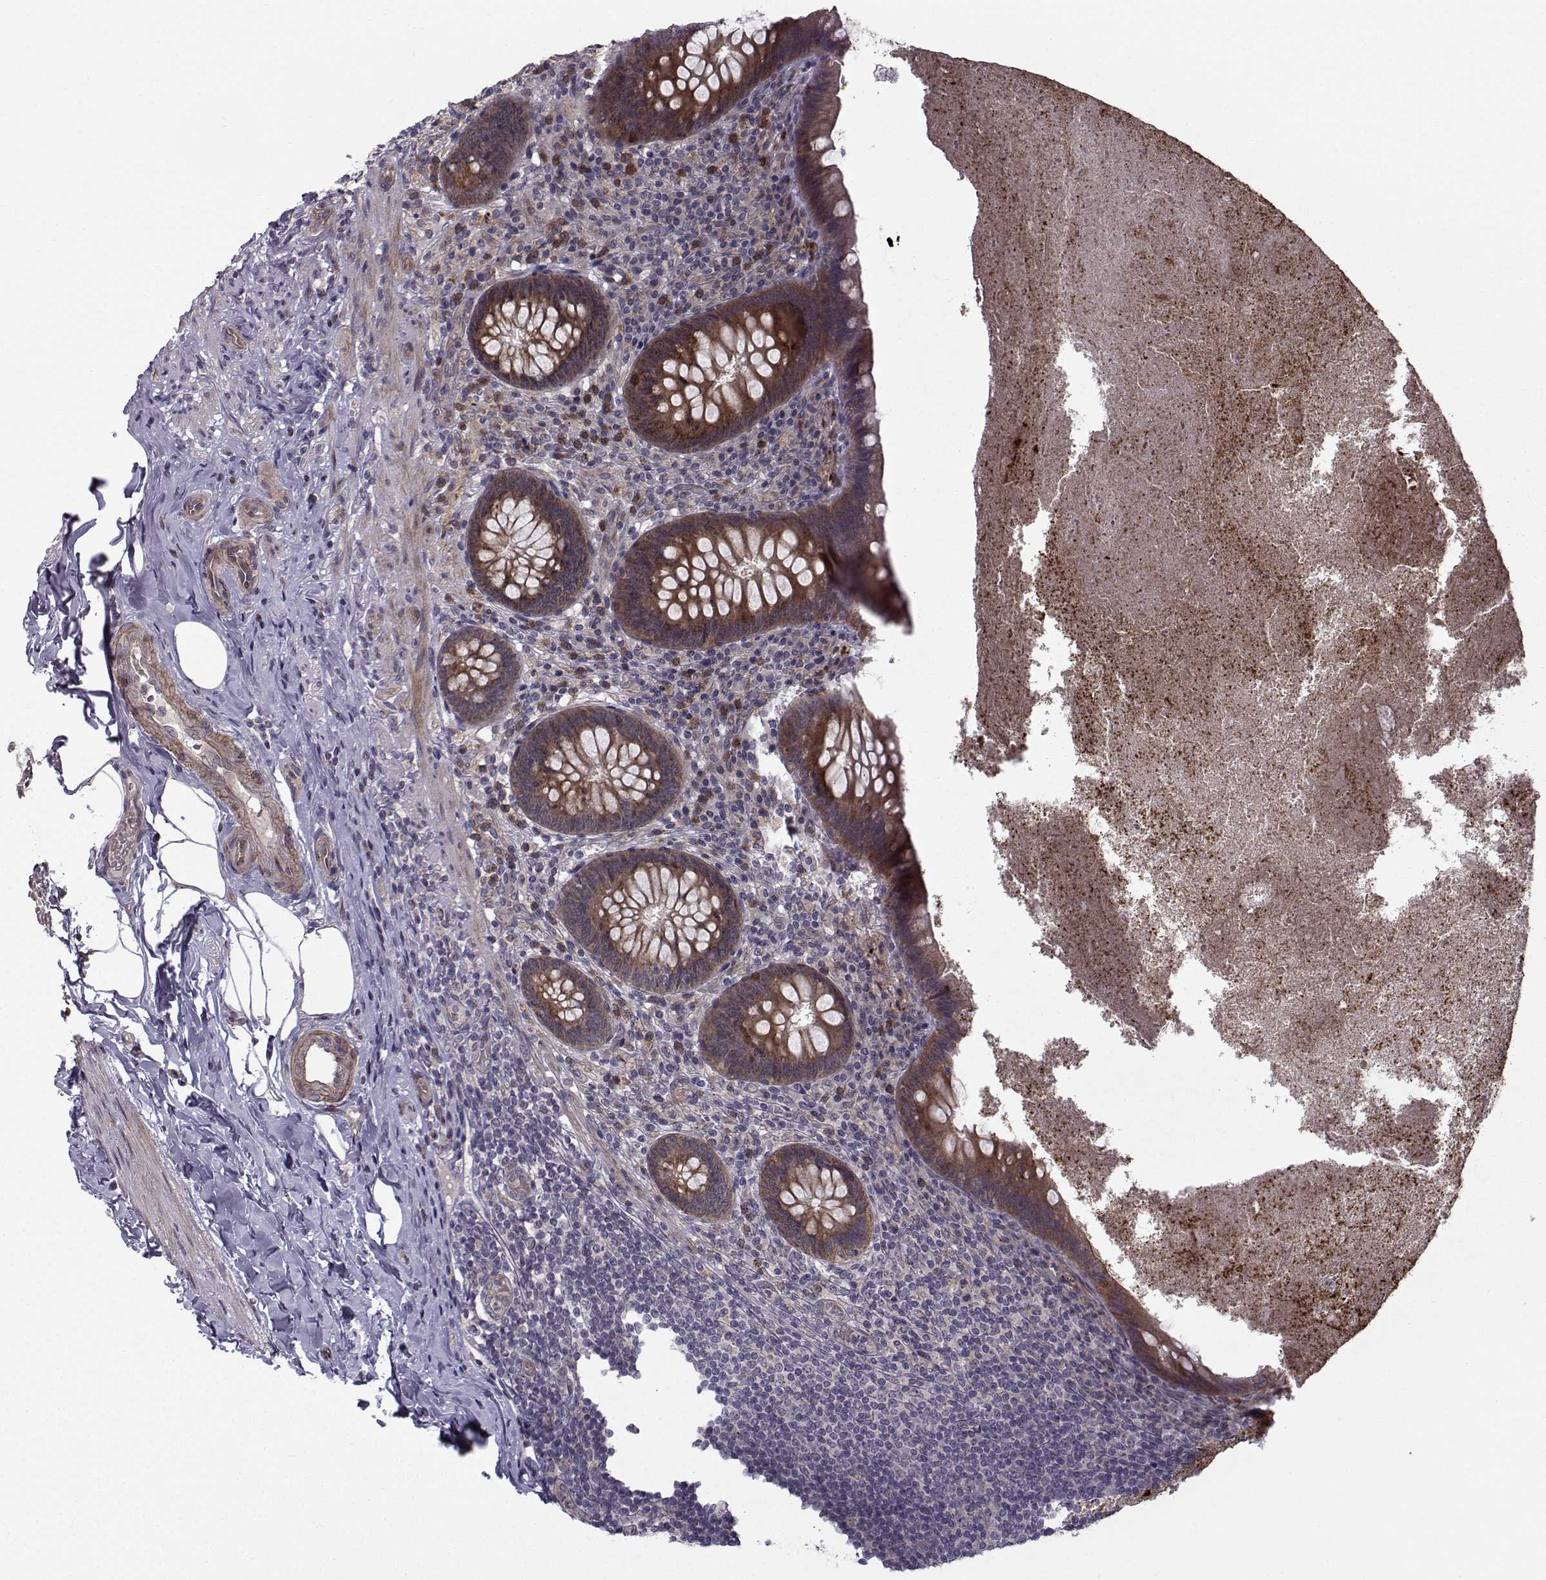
{"staining": {"intensity": "strong", "quantity": ">75%", "location": "cytoplasmic/membranous"}, "tissue": "appendix", "cell_type": "Glandular cells", "image_type": "normal", "snomed": [{"axis": "morphology", "description": "Normal tissue, NOS"}, {"axis": "topography", "description": "Appendix"}], "caption": "Immunohistochemistry of normal human appendix displays high levels of strong cytoplasmic/membranous staining in about >75% of glandular cells. (Brightfield microscopy of DAB IHC at high magnification).", "gene": "APC", "patient": {"sex": "male", "age": 47}}